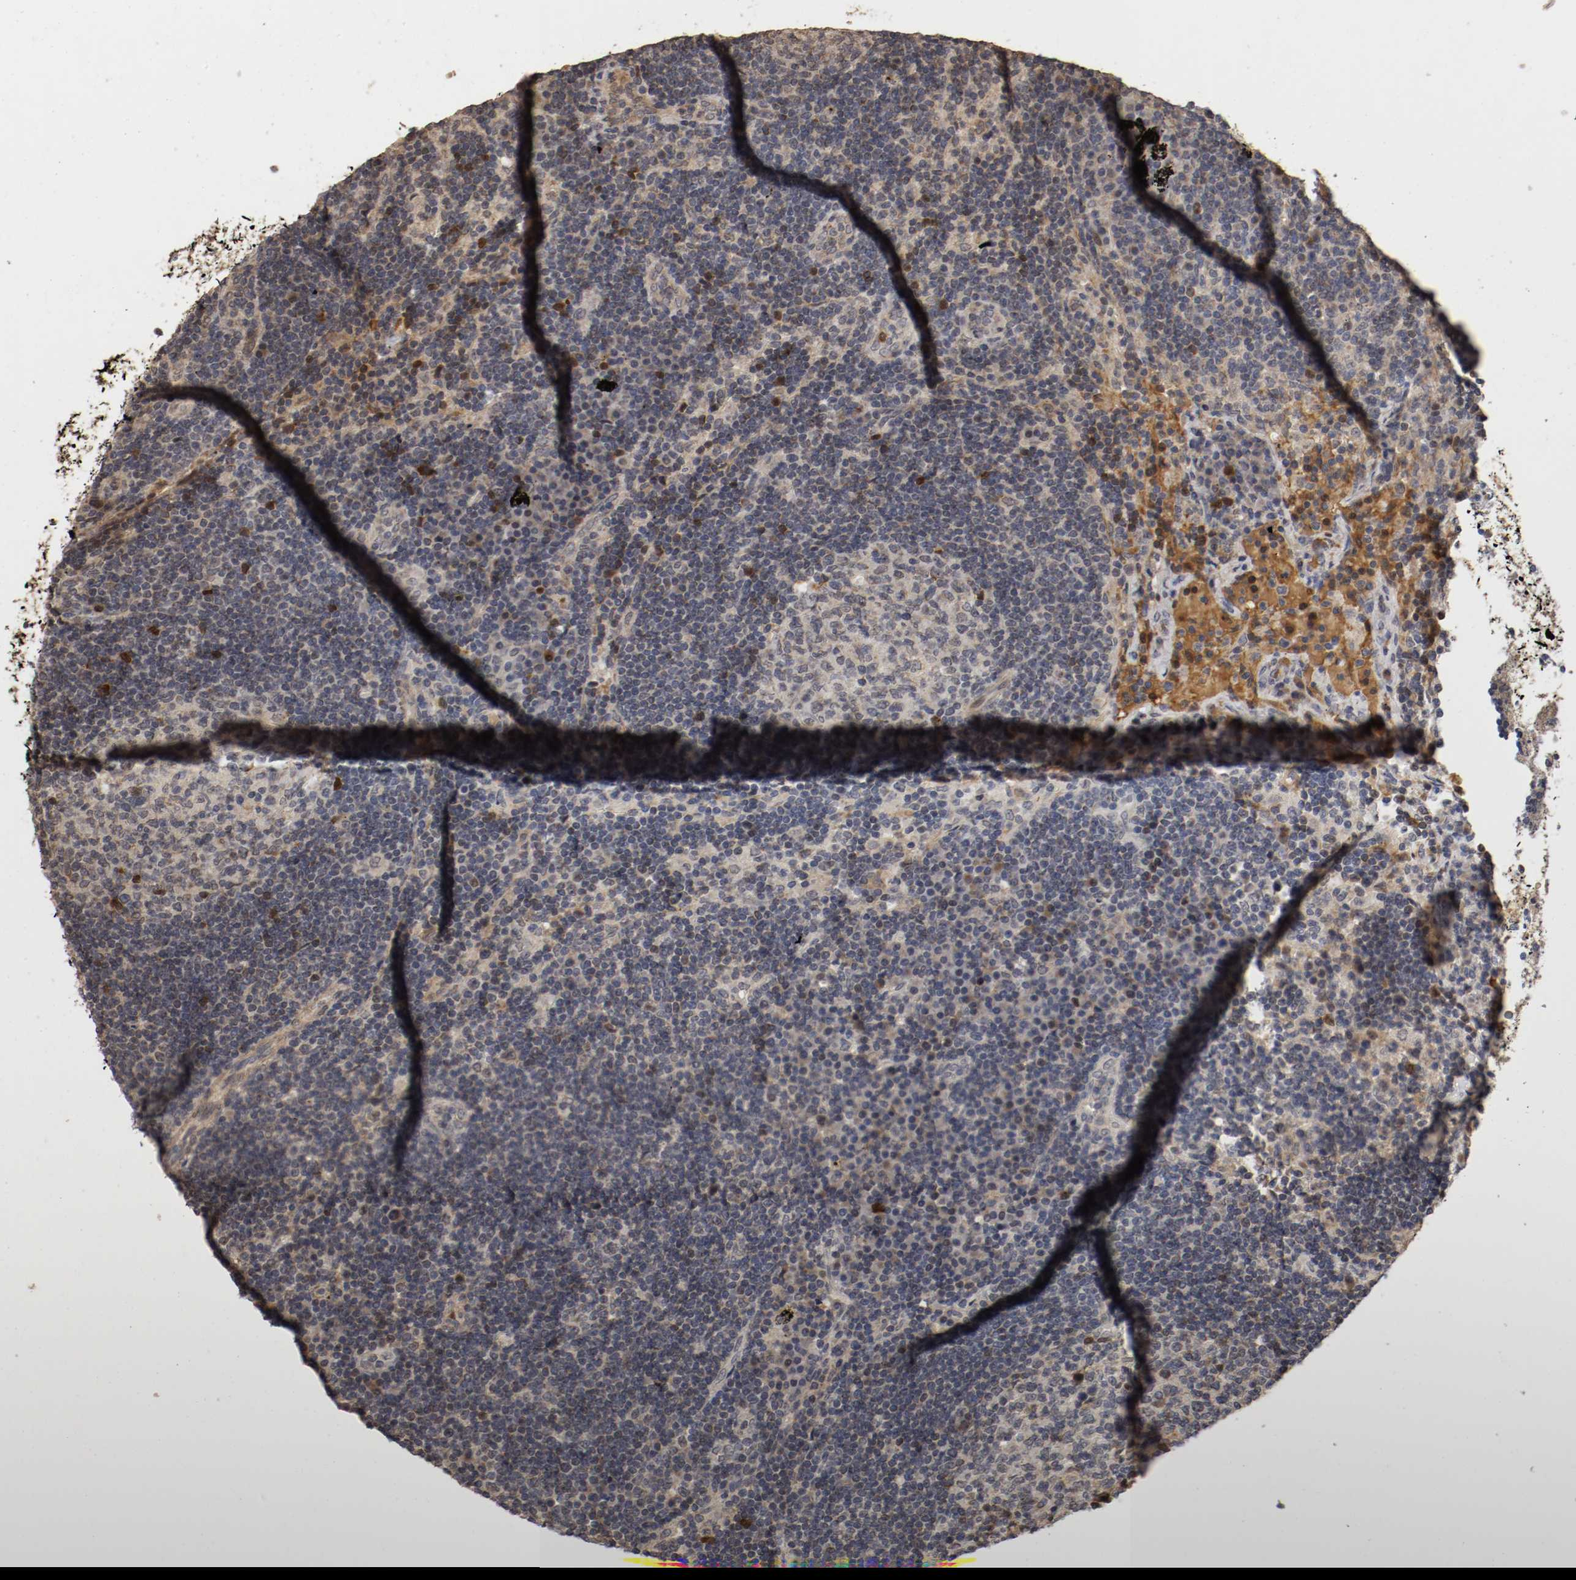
{"staining": {"intensity": "weak", "quantity": "<25%", "location": "cytoplasmic/membranous"}, "tissue": "lymph node", "cell_type": "Germinal center cells", "image_type": "normal", "snomed": [{"axis": "morphology", "description": "Normal tissue, NOS"}, {"axis": "morphology", "description": "Squamous cell carcinoma, metastatic, NOS"}, {"axis": "topography", "description": "Lymph node"}], "caption": "This is an IHC image of normal human lymph node. There is no positivity in germinal center cells.", "gene": "TNFRSF1B", "patient": {"sex": "female", "age": 53}}